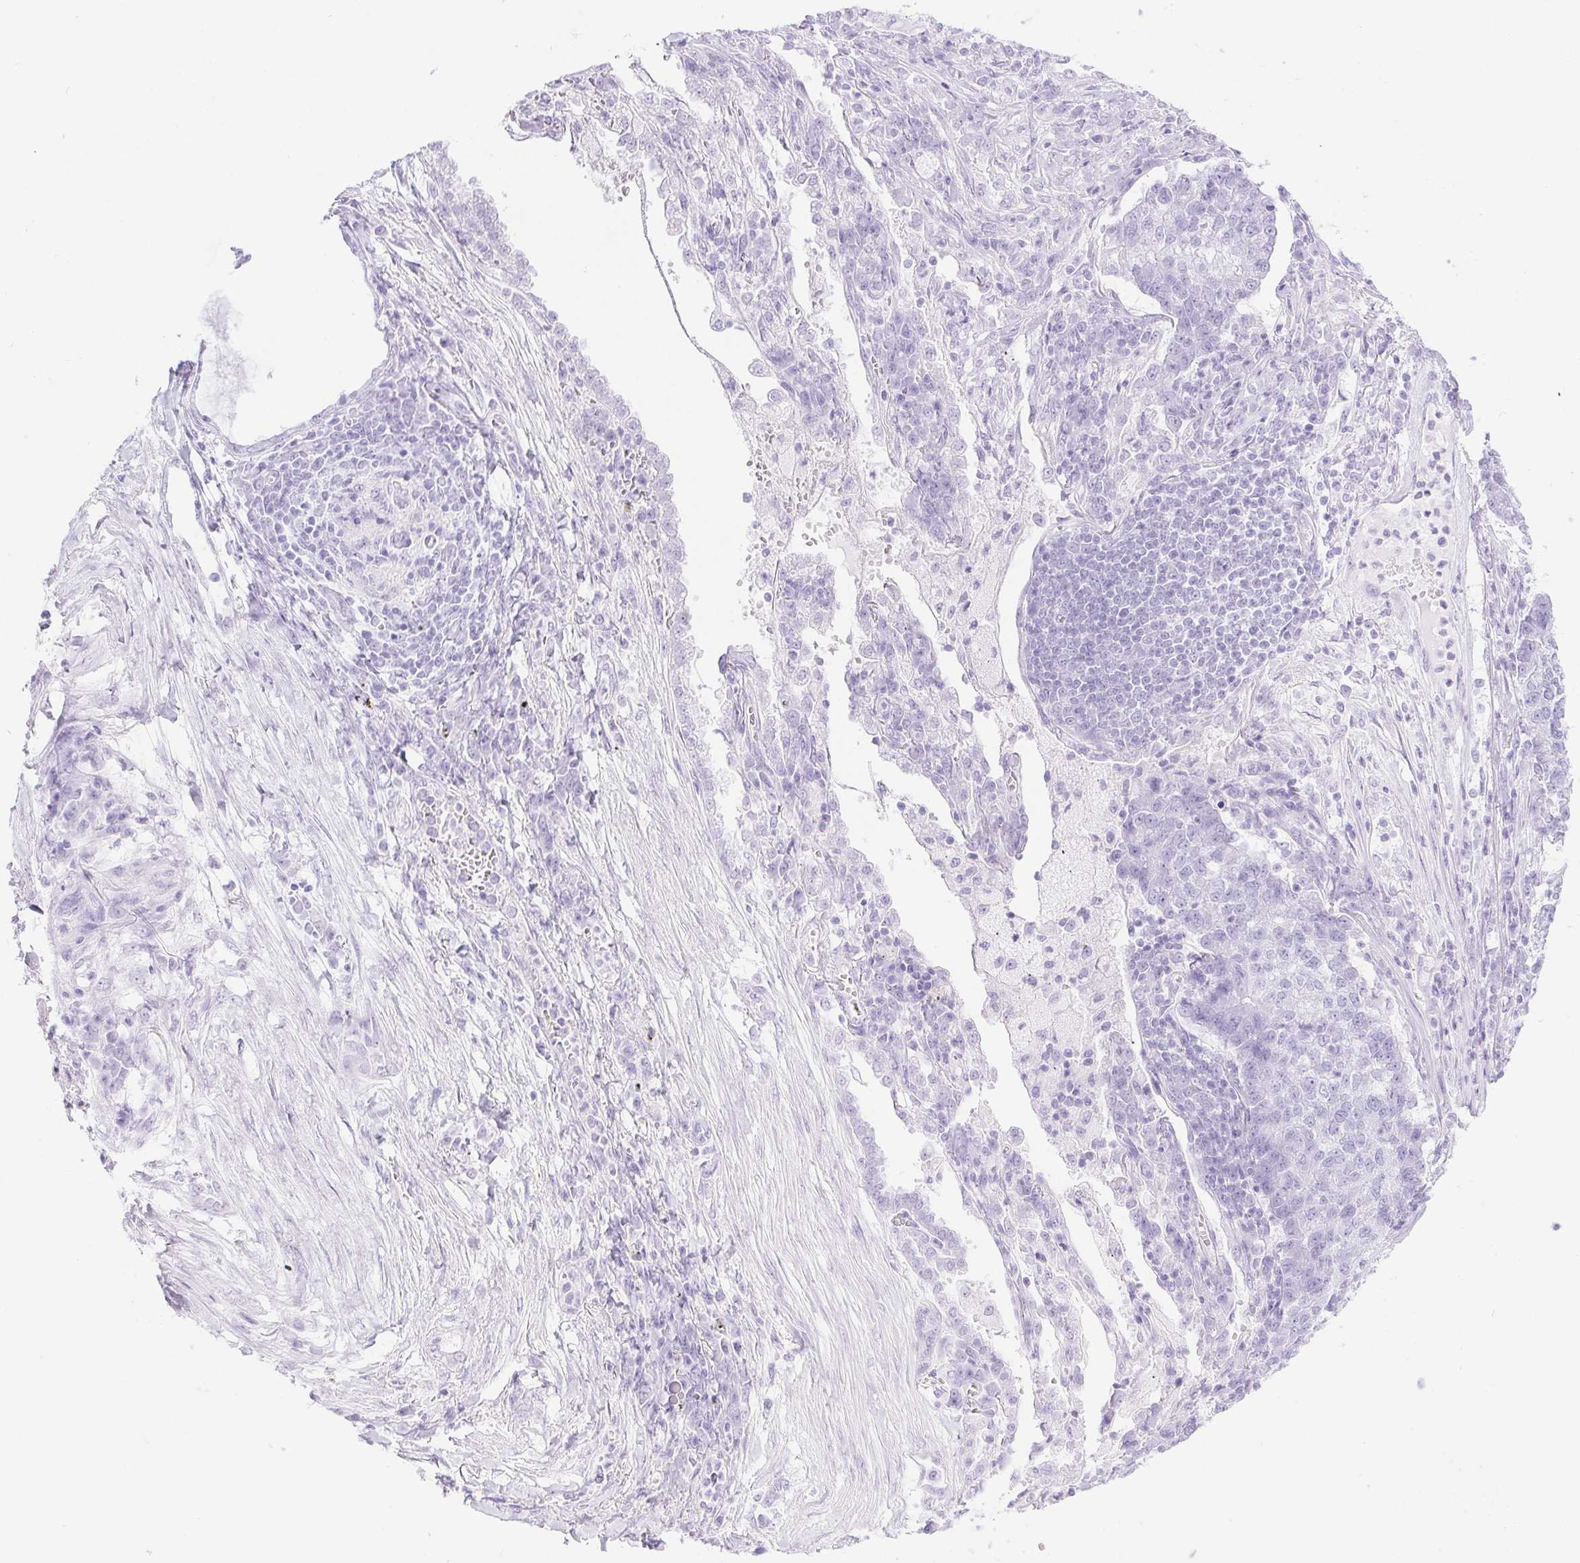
{"staining": {"intensity": "negative", "quantity": "none", "location": "none"}, "tissue": "lung cancer", "cell_type": "Tumor cells", "image_type": "cancer", "snomed": [{"axis": "morphology", "description": "Adenocarcinoma, NOS"}, {"axis": "topography", "description": "Lung"}], "caption": "Tumor cells are negative for protein expression in human lung cancer (adenocarcinoma).", "gene": "ERP27", "patient": {"sex": "male", "age": 57}}